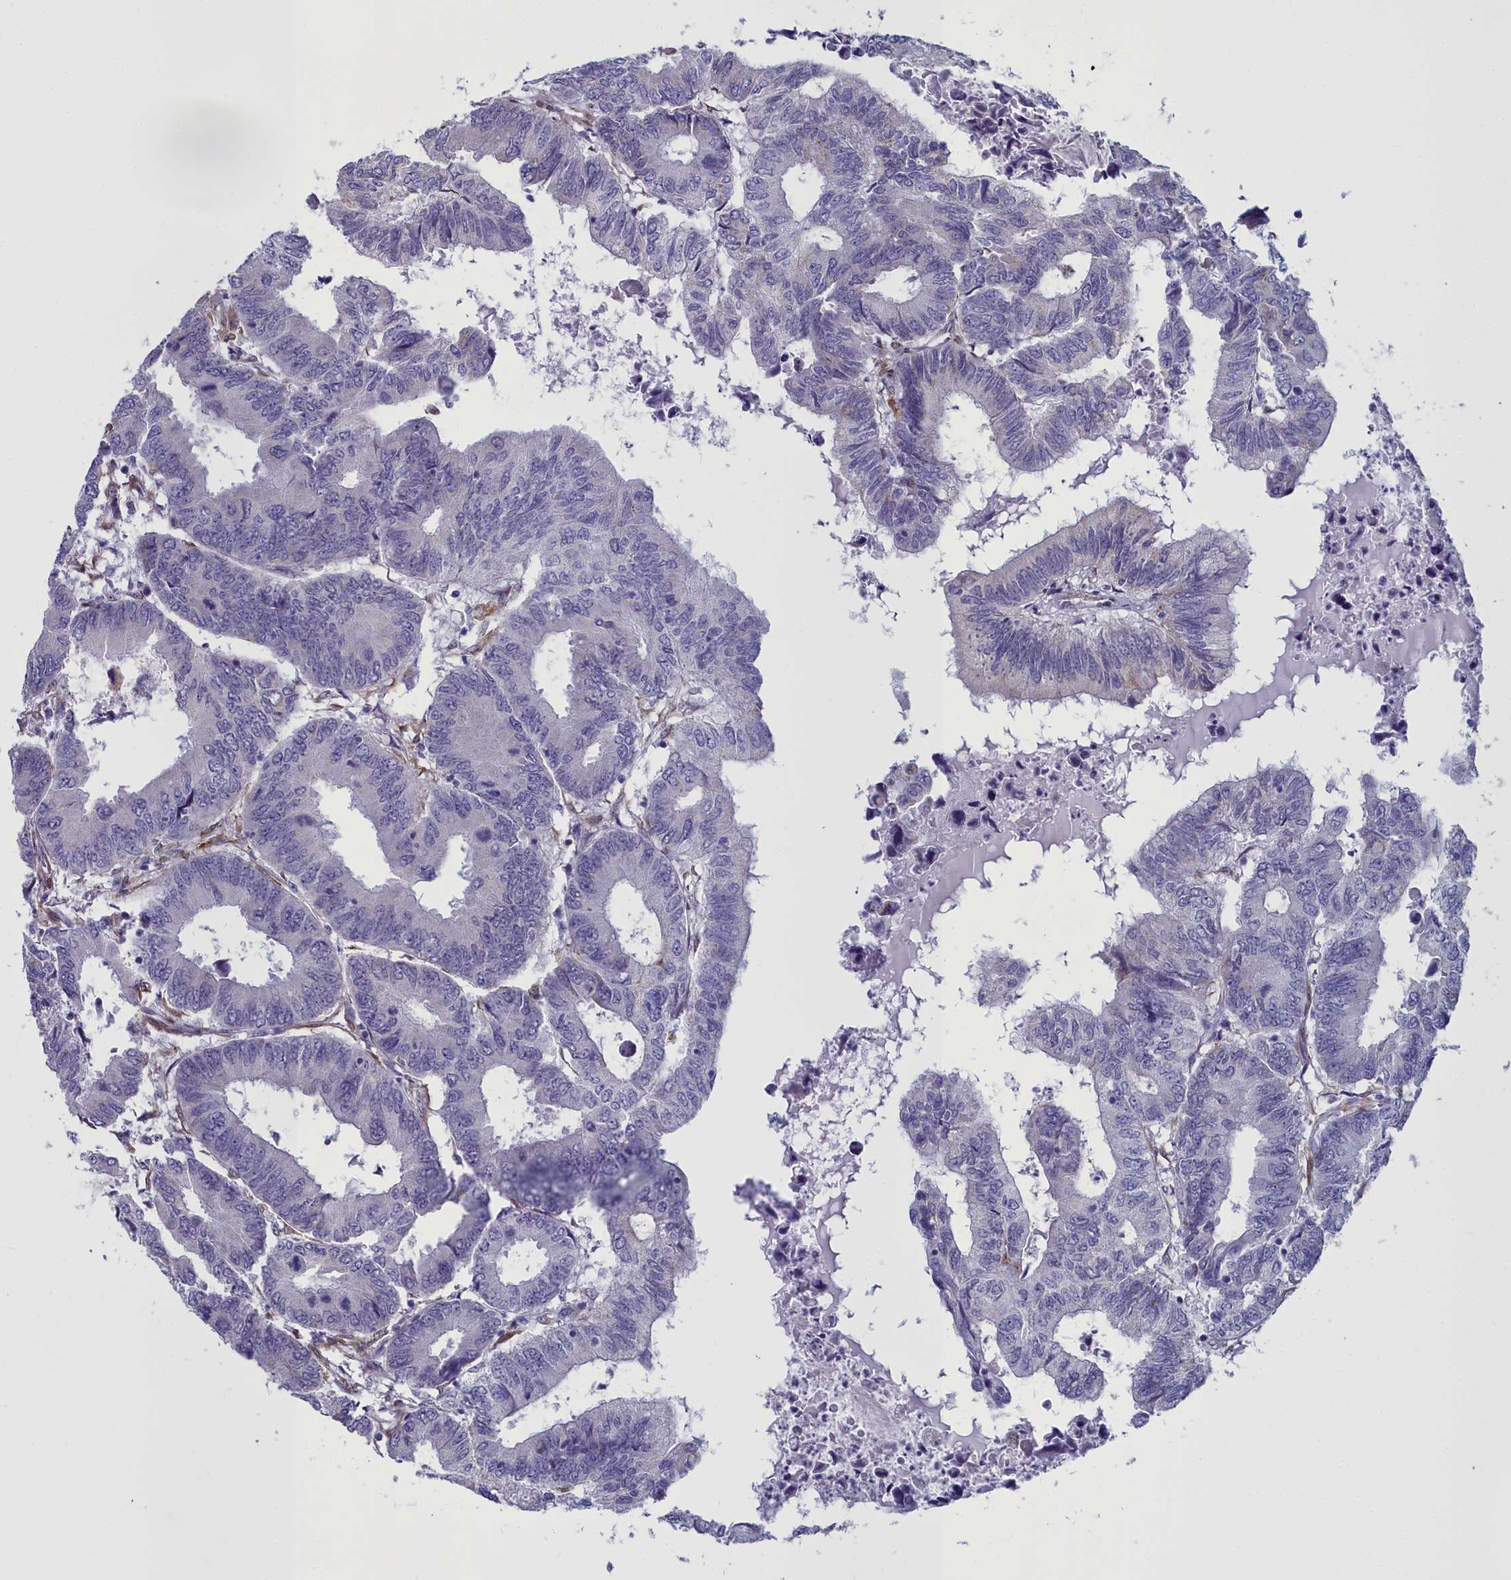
{"staining": {"intensity": "negative", "quantity": "none", "location": "none"}, "tissue": "colorectal cancer", "cell_type": "Tumor cells", "image_type": "cancer", "snomed": [{"axis": "morphology", "description": "Adenocarcinoma, NOS"}, {"axis": "topography", "description": "Colon"}], "caption": "Photomicrograph shows no significant protein positivity in tumor cells of colorectal cancer.", "gene": "PPP1R14A", "patient": {"sex": "male", "age": 85}}